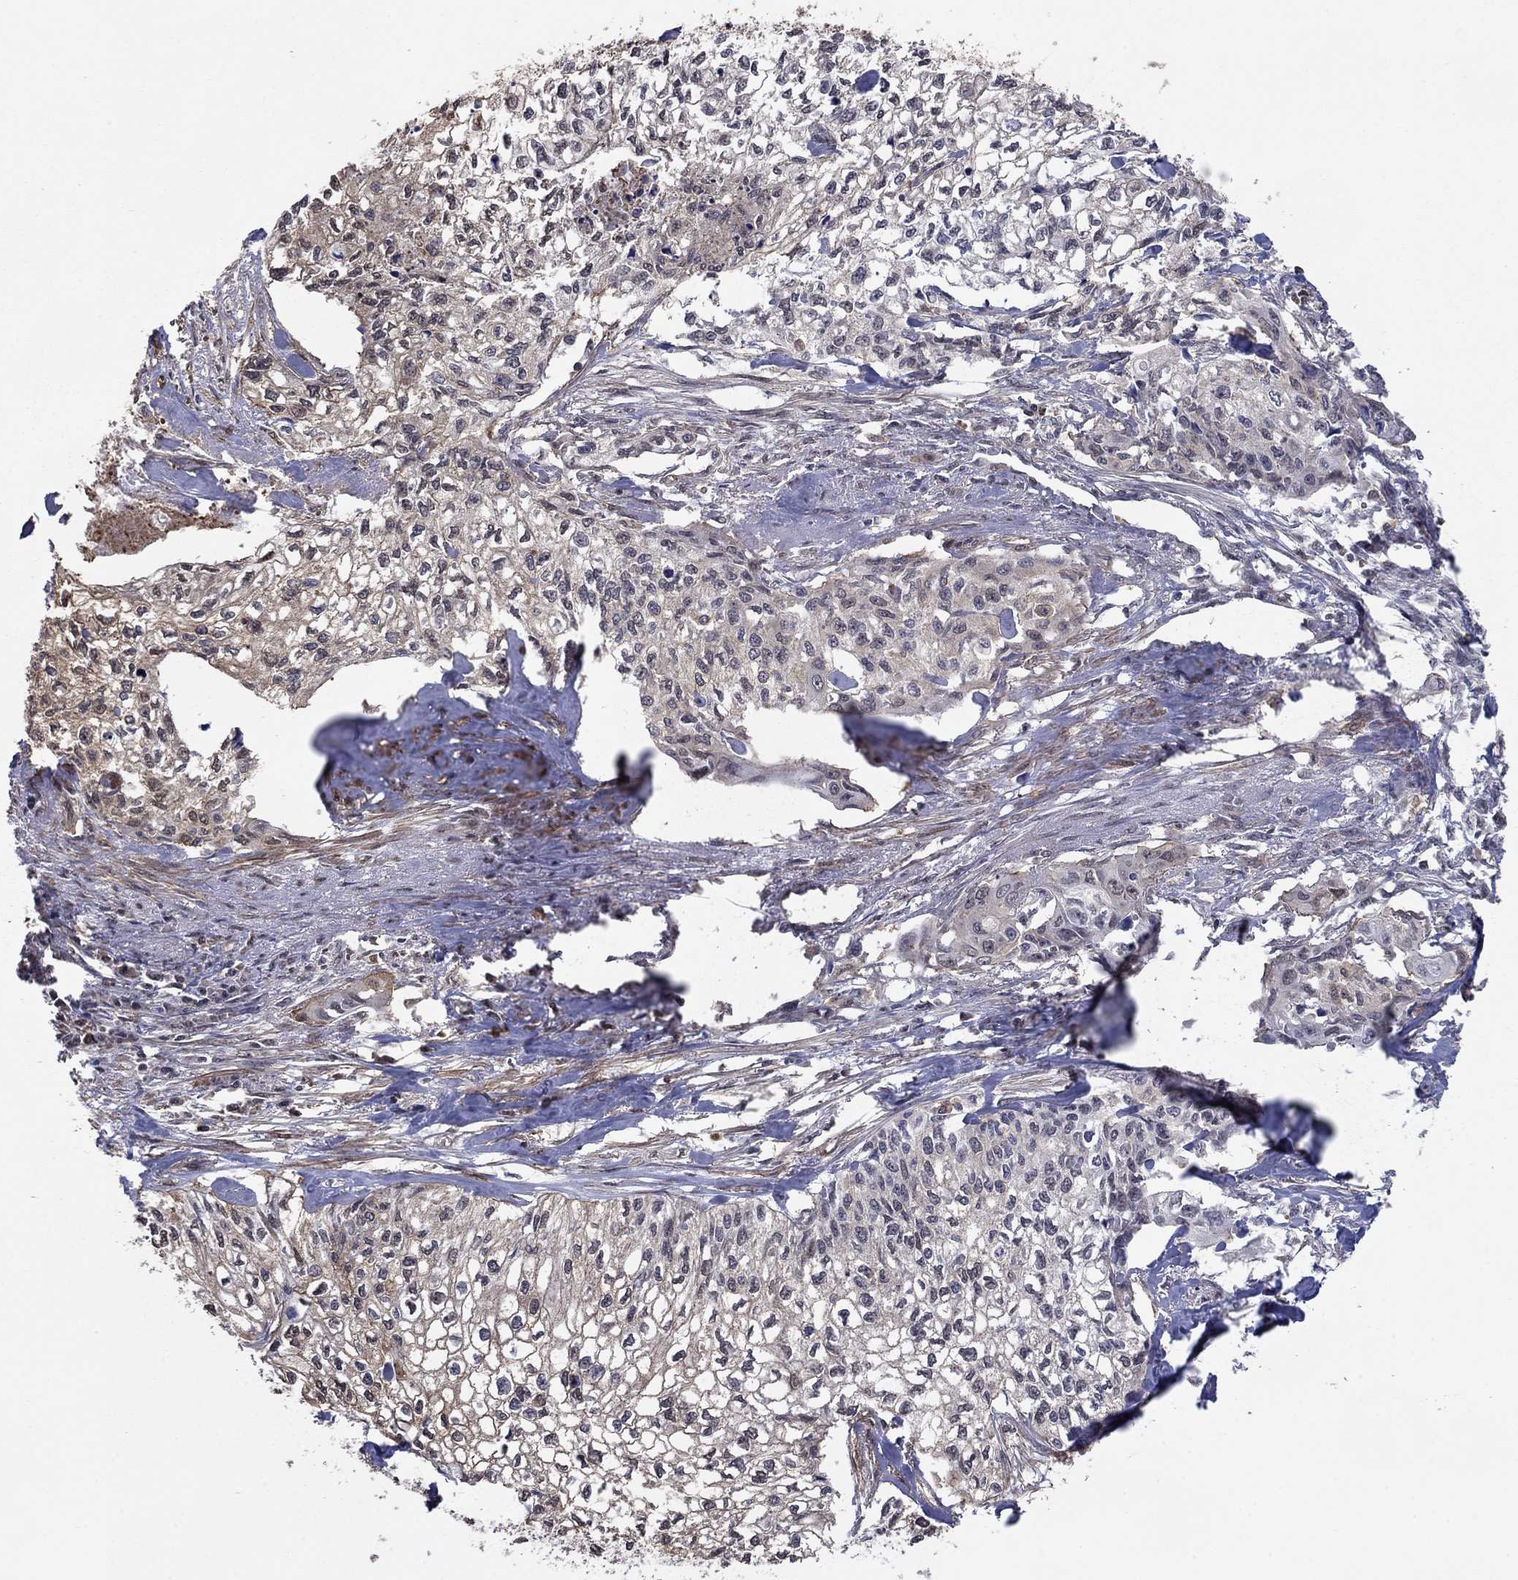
{"staining": {"intensity": "weak", "quantity": "<25%", "location": "cytoplasmic/membranous"}, "tissue": "cervical cancer", "cell_type": "Tumor cells", "image_type": "cancer", "snomed": [{"axis": "morphology", "description": "Squamous cell carcinoma, NOS"}, {"axis": "topography", "description": "Cervix"}], "caption": "Immunohistochemistry (IHC) of cervical squamous cell carcinoma exhibits no staining in tumor cells.", "gene": "RNF114", "patient": {"sex": "female", "age": 58}}